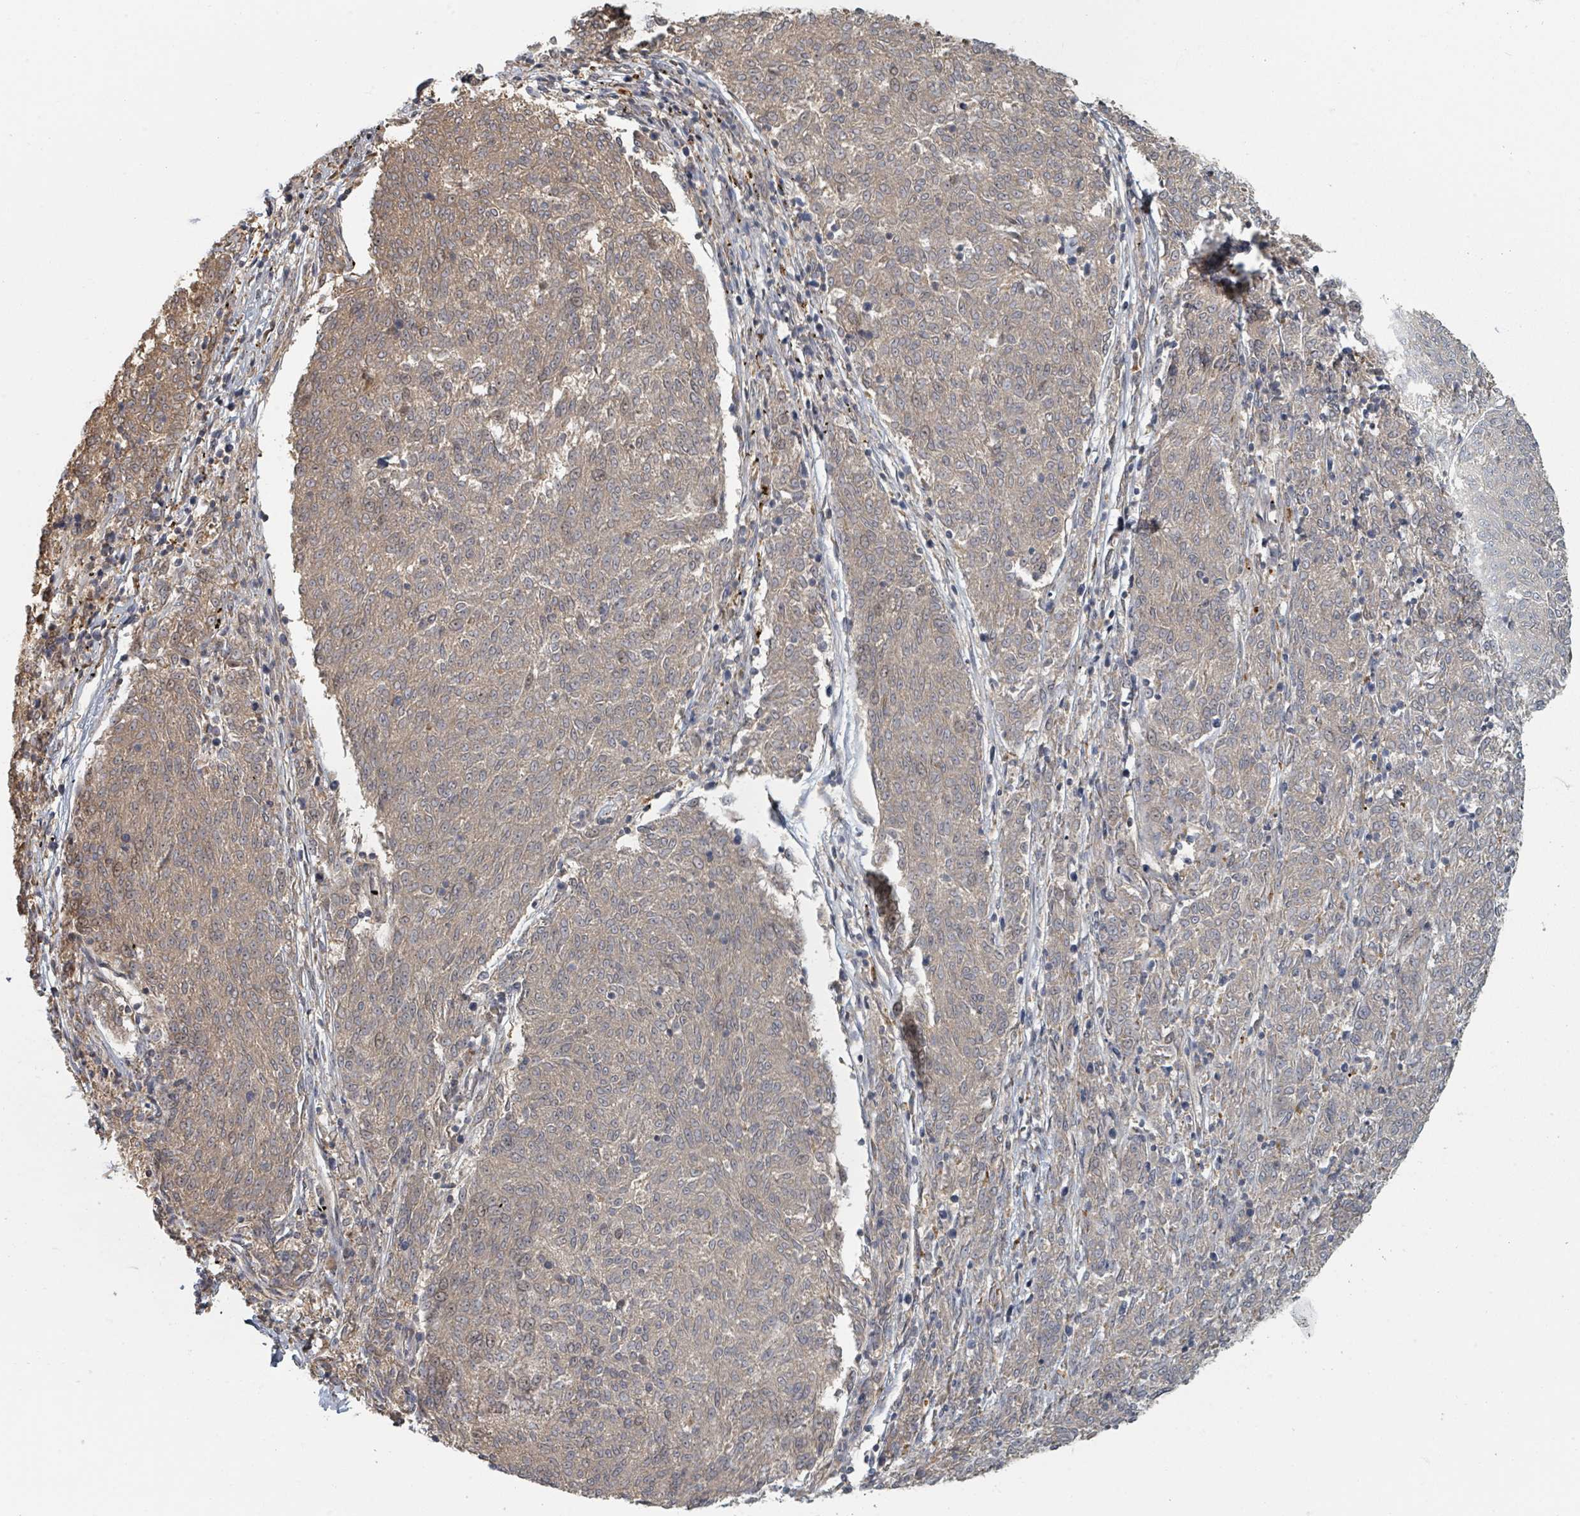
{"staining": {"intensity": "weak", "quantity": "25%-75%", "location": "cytoplasmic/membranous"}, "tissue": "melanoma", "cell_type": "Tumor cells", "image_type": "cancer", "snomed": [{"axis": "morphology", "description": "Malignant melanoma, NOS"}, {"axis": "topography", "description": "Skin"}], "caption": "This photomicrograph shows immunohistochemistry (IHC) staining of malignant melanoma, with low weak cytoplasmic/membranous staining in approximately 25%-75% of tumor cells.", "gene": "TRPC4AP", "patient": {"sex": "female", "age": 72}}